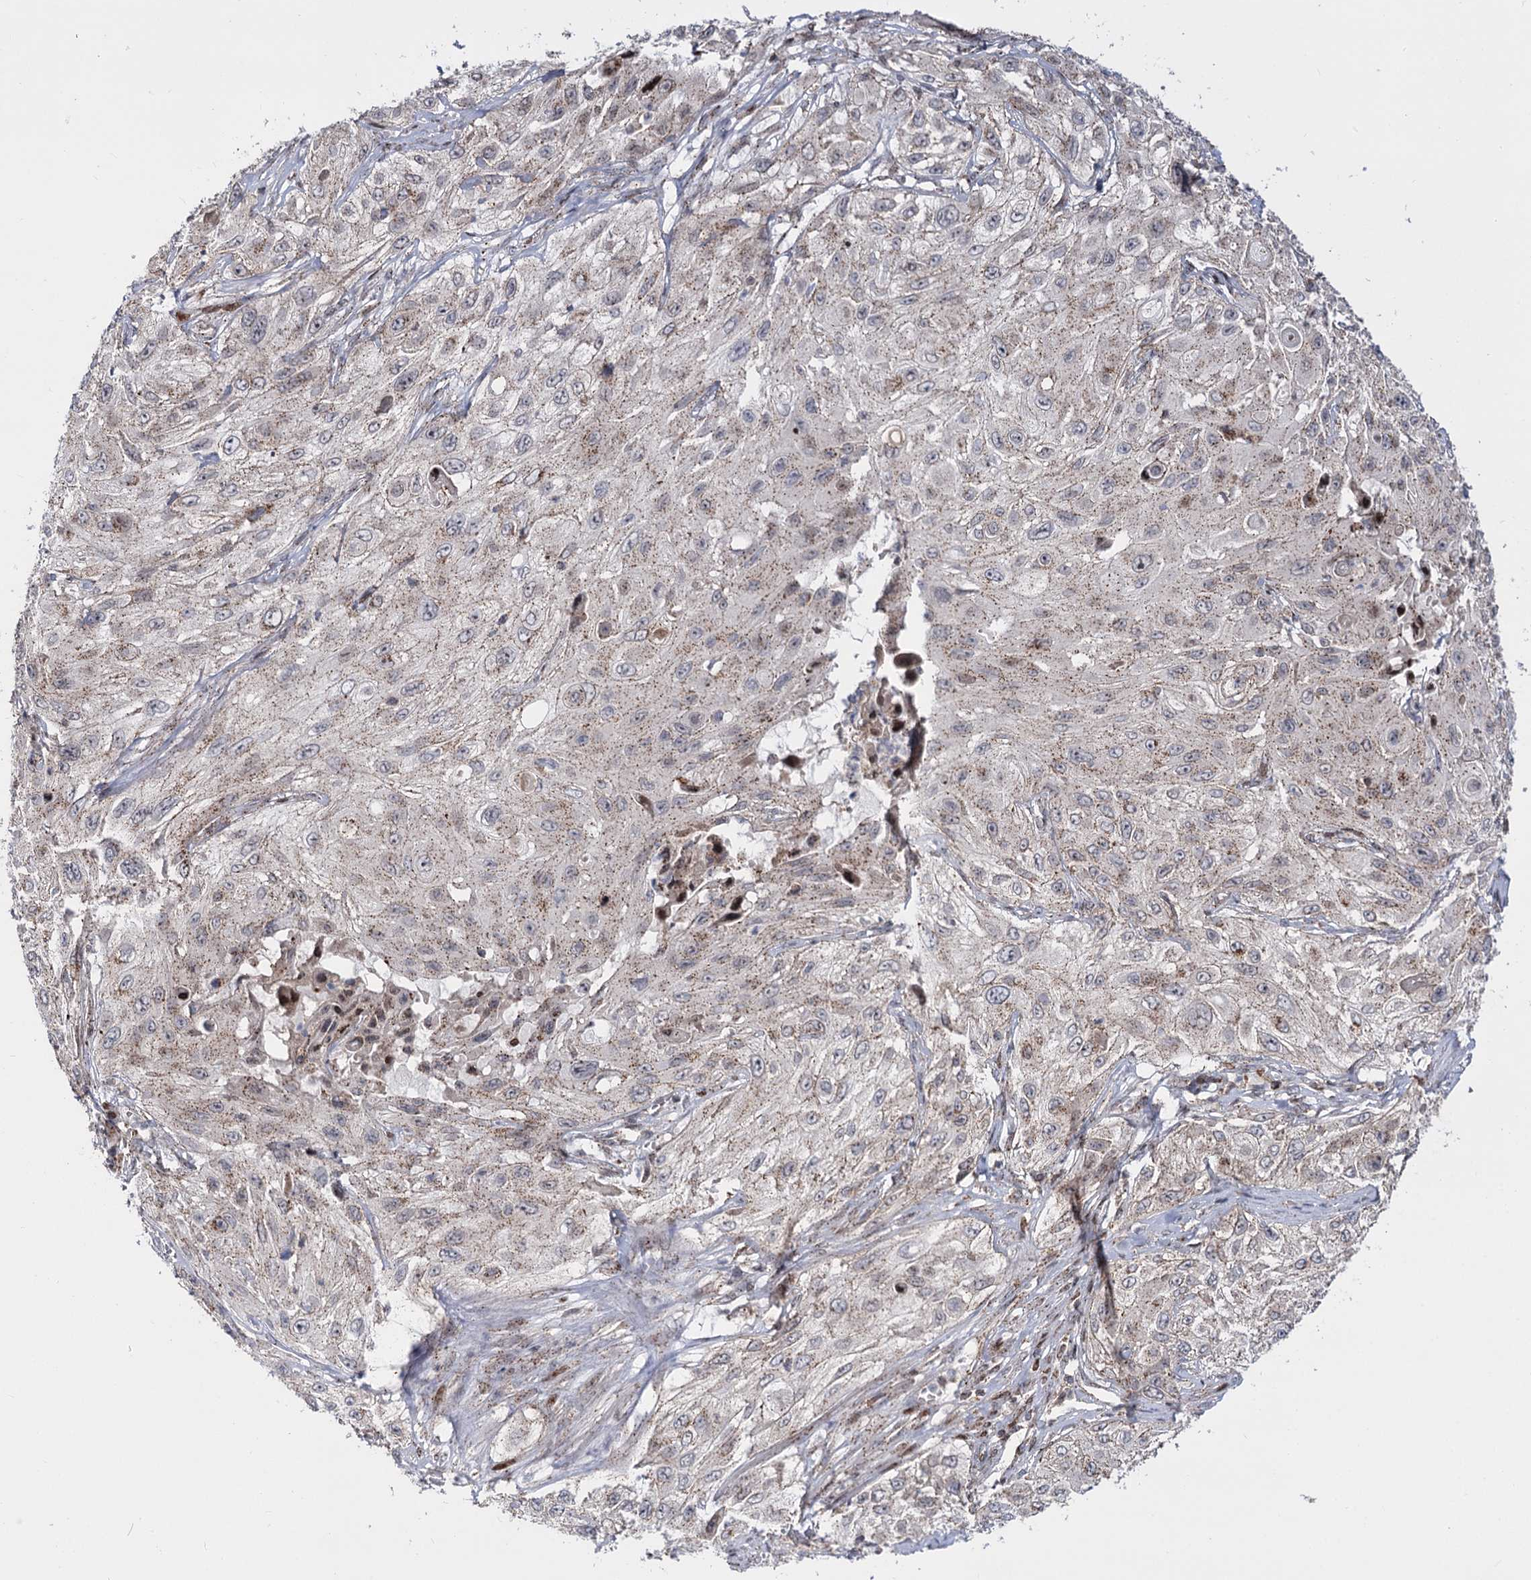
{"staining": {"intensity": "weak", "quantity": "<25%", "location": "cytoplasmic/membranous"}, "tissue": "cervical cancer", "cell_type": "Tumor cells", "image_type": "cancer", "snomed": [{"axis": "morphology", "description": "Squamous cell carcinoma, NOS"}, {"axis": "topography", "description": "Cervix"}], "caption": "Immunohistochemistry micrograph of neoplastic tissue: human cervical cancer (squamous cell carcinoma) stained with DAB (3,3'-diaminobenzidine) demonstrates no significant protein expression in tumor cells.", "gene": "ZFYVE27", "patient": {"sex": "female", "age": 42}}